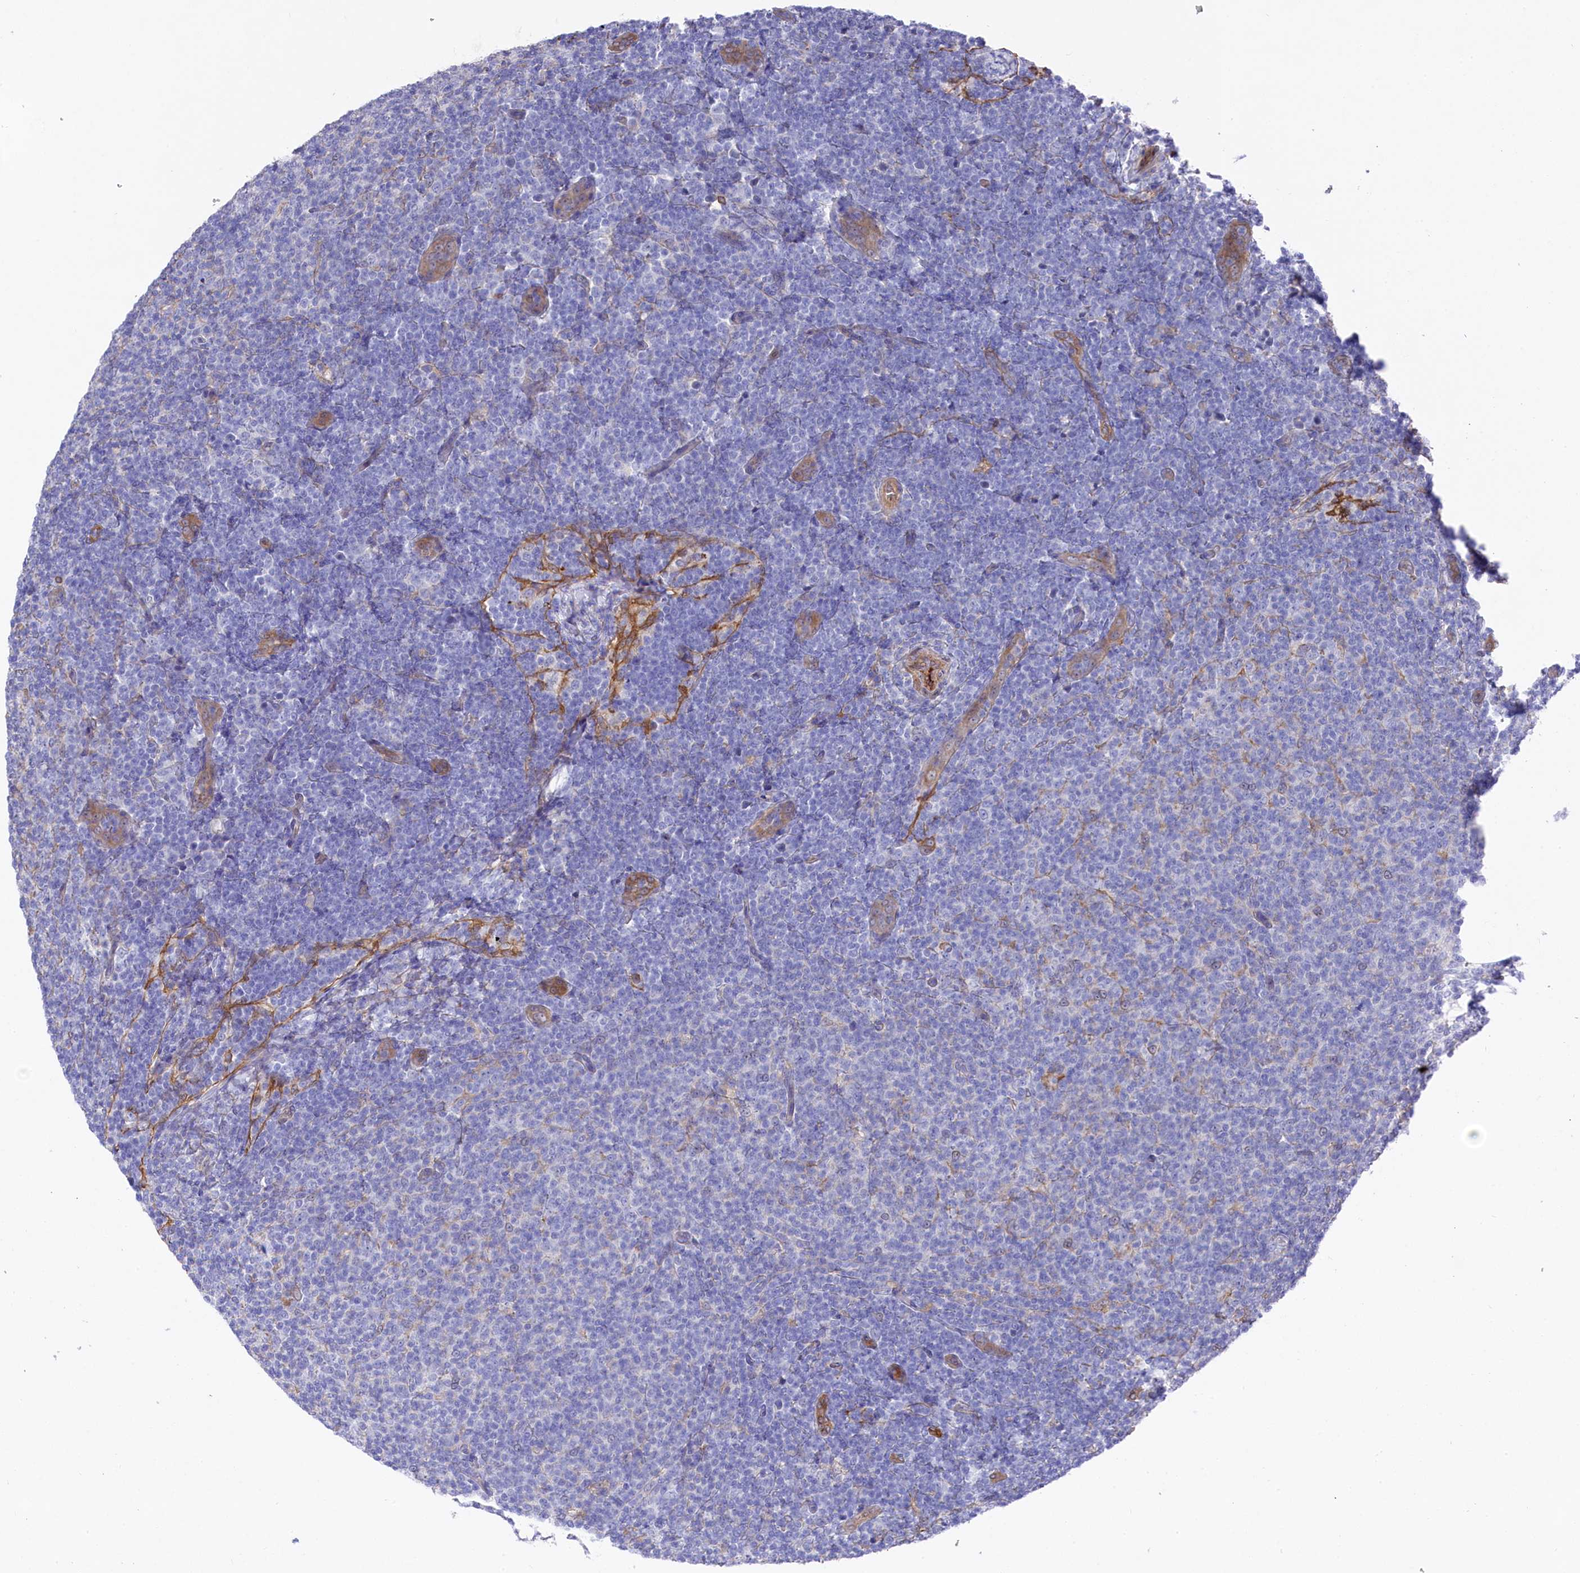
{"staining": {"intensity": "negative", "quantity": "none", "location": "none"}, "tissue": "lymphoma", "cell_type": "Tumor cells", "image_type": "cancer", "snomed": [{"axis": "morphology", "description": "Malignant lymphoma, non-Hodgkin's type, Low grade"}, {"axis": "topography", "description": "Lymph node"}], "caption": "Protein analysis of lymphoma reveals no significant expression in tumor cells. The staining was performed using DAB (3,3'-diaminobenzidine) to visualize the protein expression in brown, while the nuclei were stained in blue with hematoxylin (Magnification: 20x).", "gene": "LHFPL4", "patient": {"sex": "male", "age": 66}}